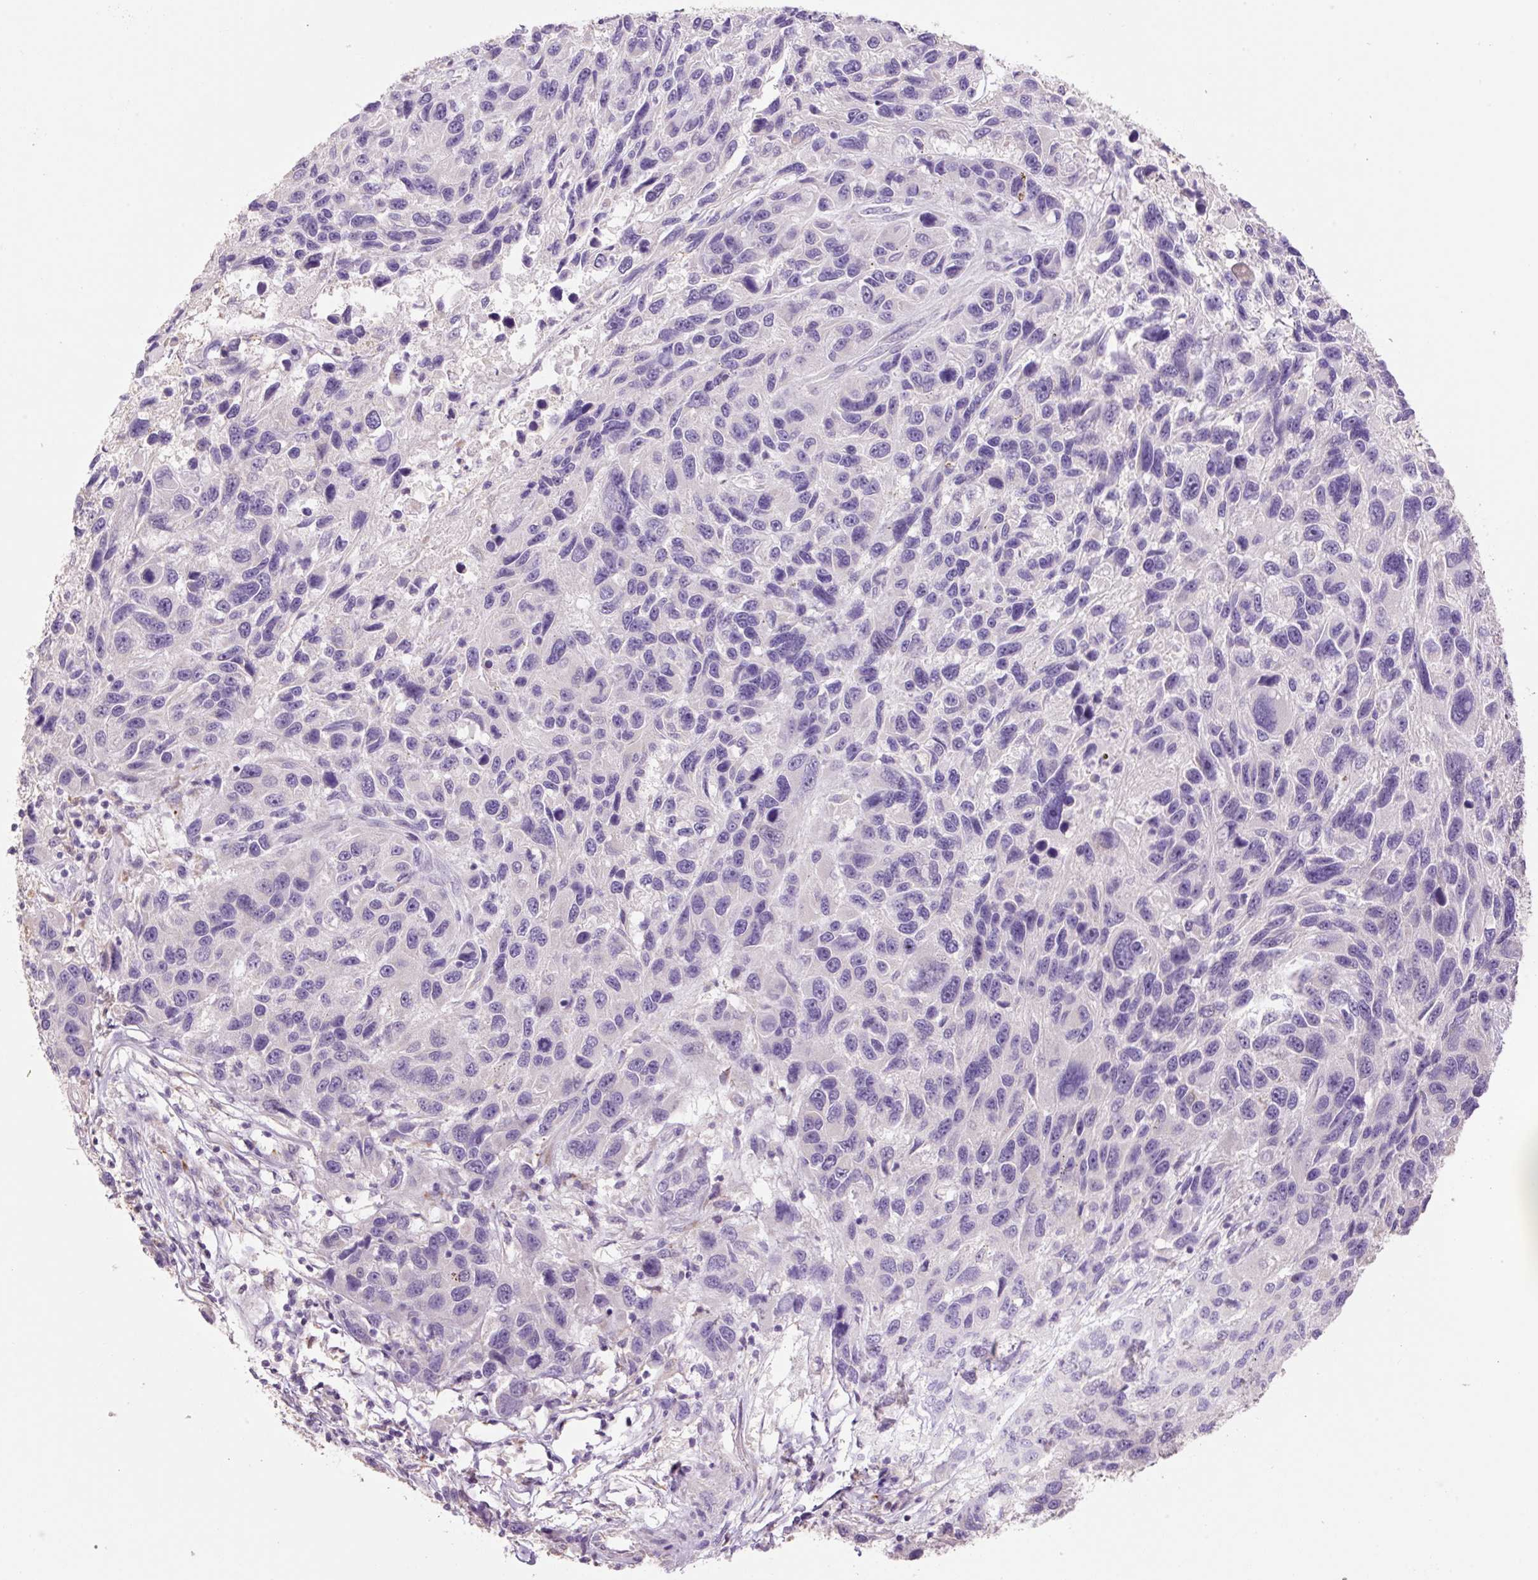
{"staining": {"intensity": "negative", "quantity": "none", "location": "none"}, "tissue": "melanoma", "cell_type": "Tumor cells", "image_type": "cancer", "snomed": [{"axis": "morphology", "description": "Malignant melanoma, NOS"}, {"axis": "topography", "description": "Skin"}], "caption": "High magnification brightfield microscopy of melanoma stained with DAB (3,3'-diaminobenzidine) (brown) and counterstained with hematoxylin (blue): tumor cells show no significant expression.", "gene": "HAX1", "patient": {"sex": "male", "age": 53}}